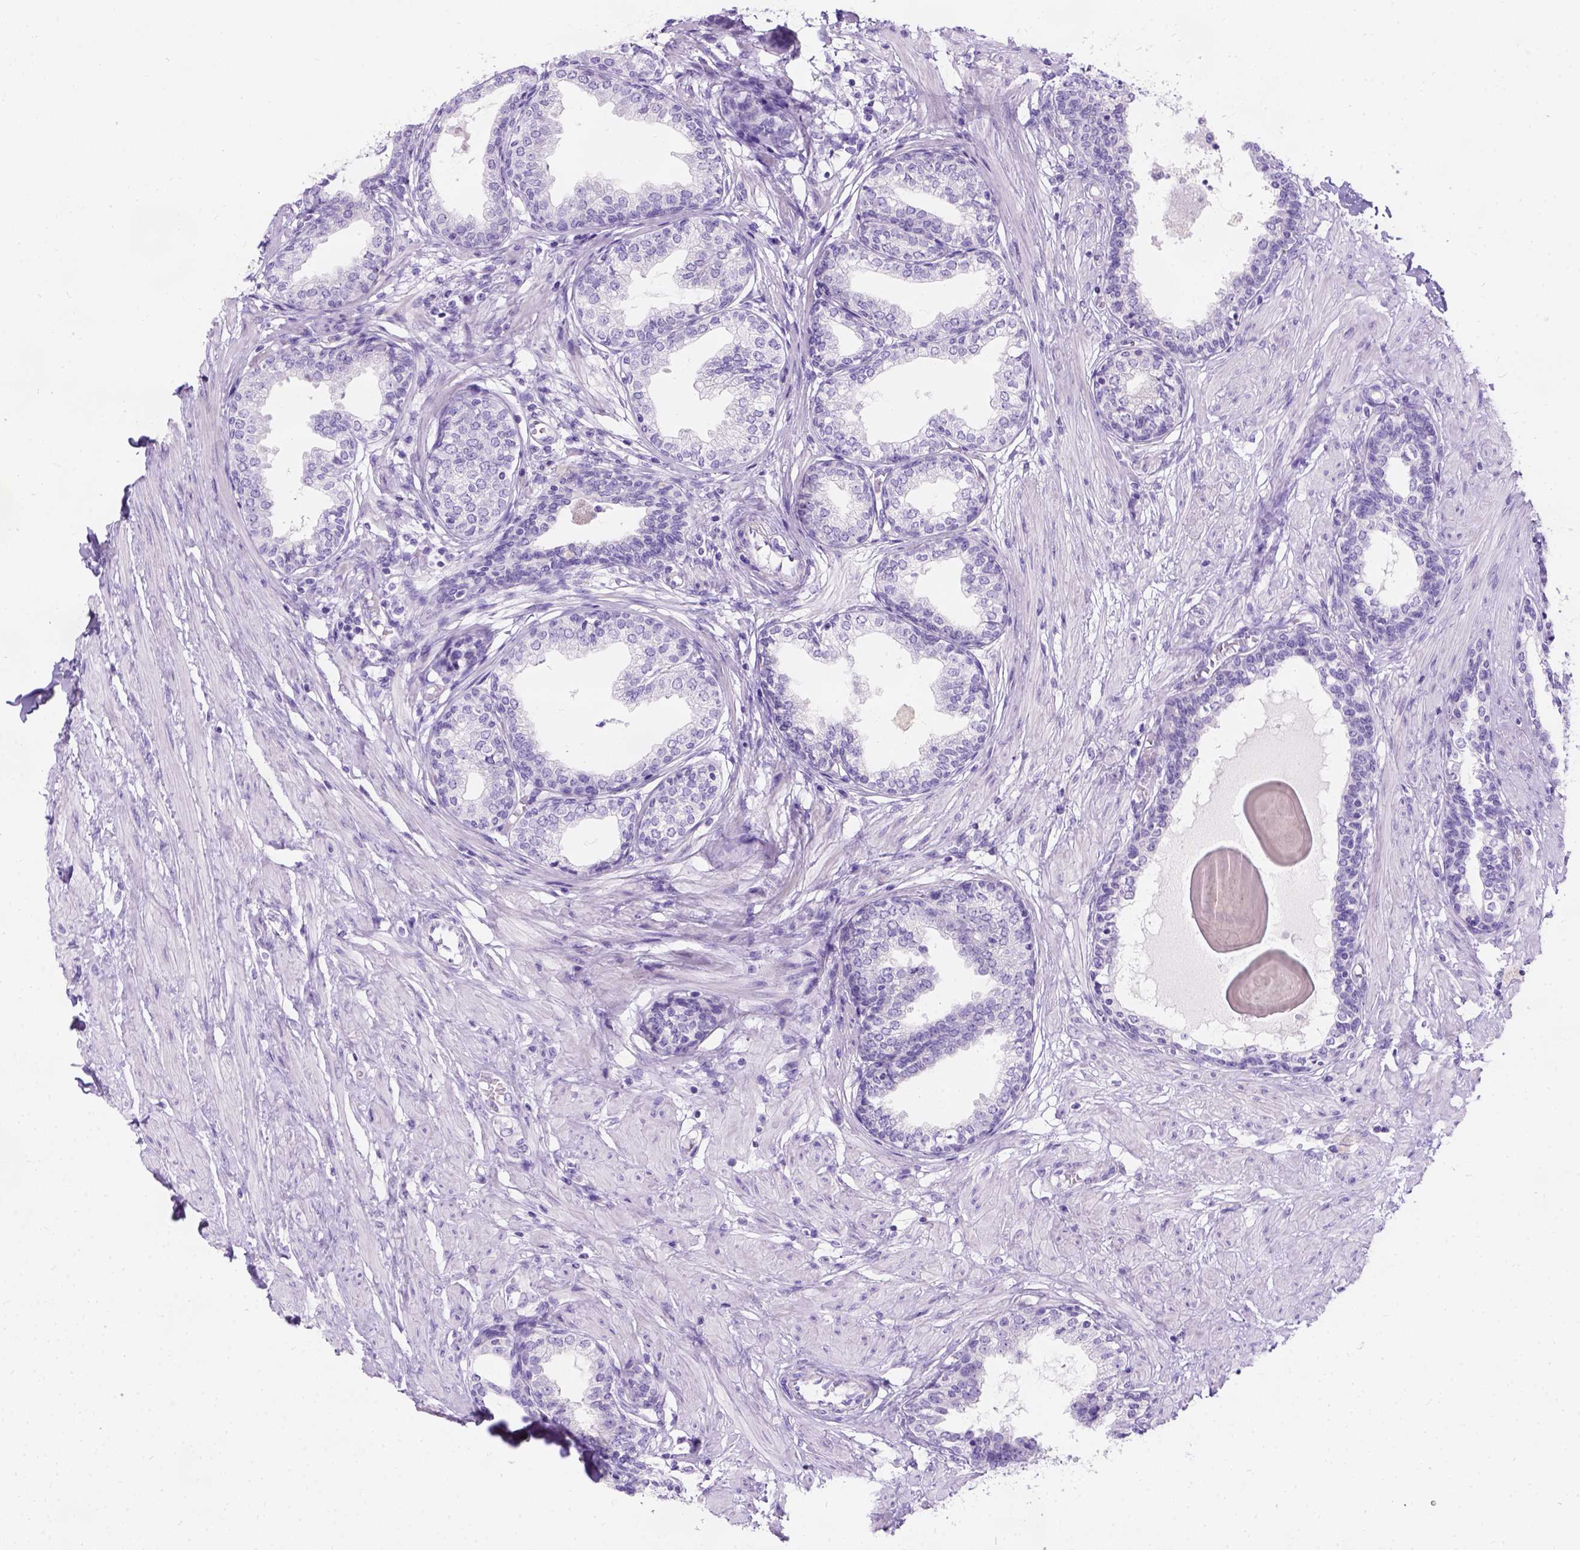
{"staining": {"intensity": "negative", "quantity": "none", "location": "none"}, "tissue": "prostate", "cell_type": "Glandular cells", "image_type": "normal", "snomed": [{"axis": "morphology", "description": "Normal tissue, NOS"}, {"axis": "topography", "description": "Prostate"}], "caption": "Unremarkable prostate was stained to show a protein in brown. There is no significant positivity in glandular cells. The staining is performed using DAB (3,3'-diaminobenzidine) brown chromogen with nuclei counter-stained in using hematoxylin.", "gene": "C7orf57", "patient": {"sex": "male", "age": 55}}